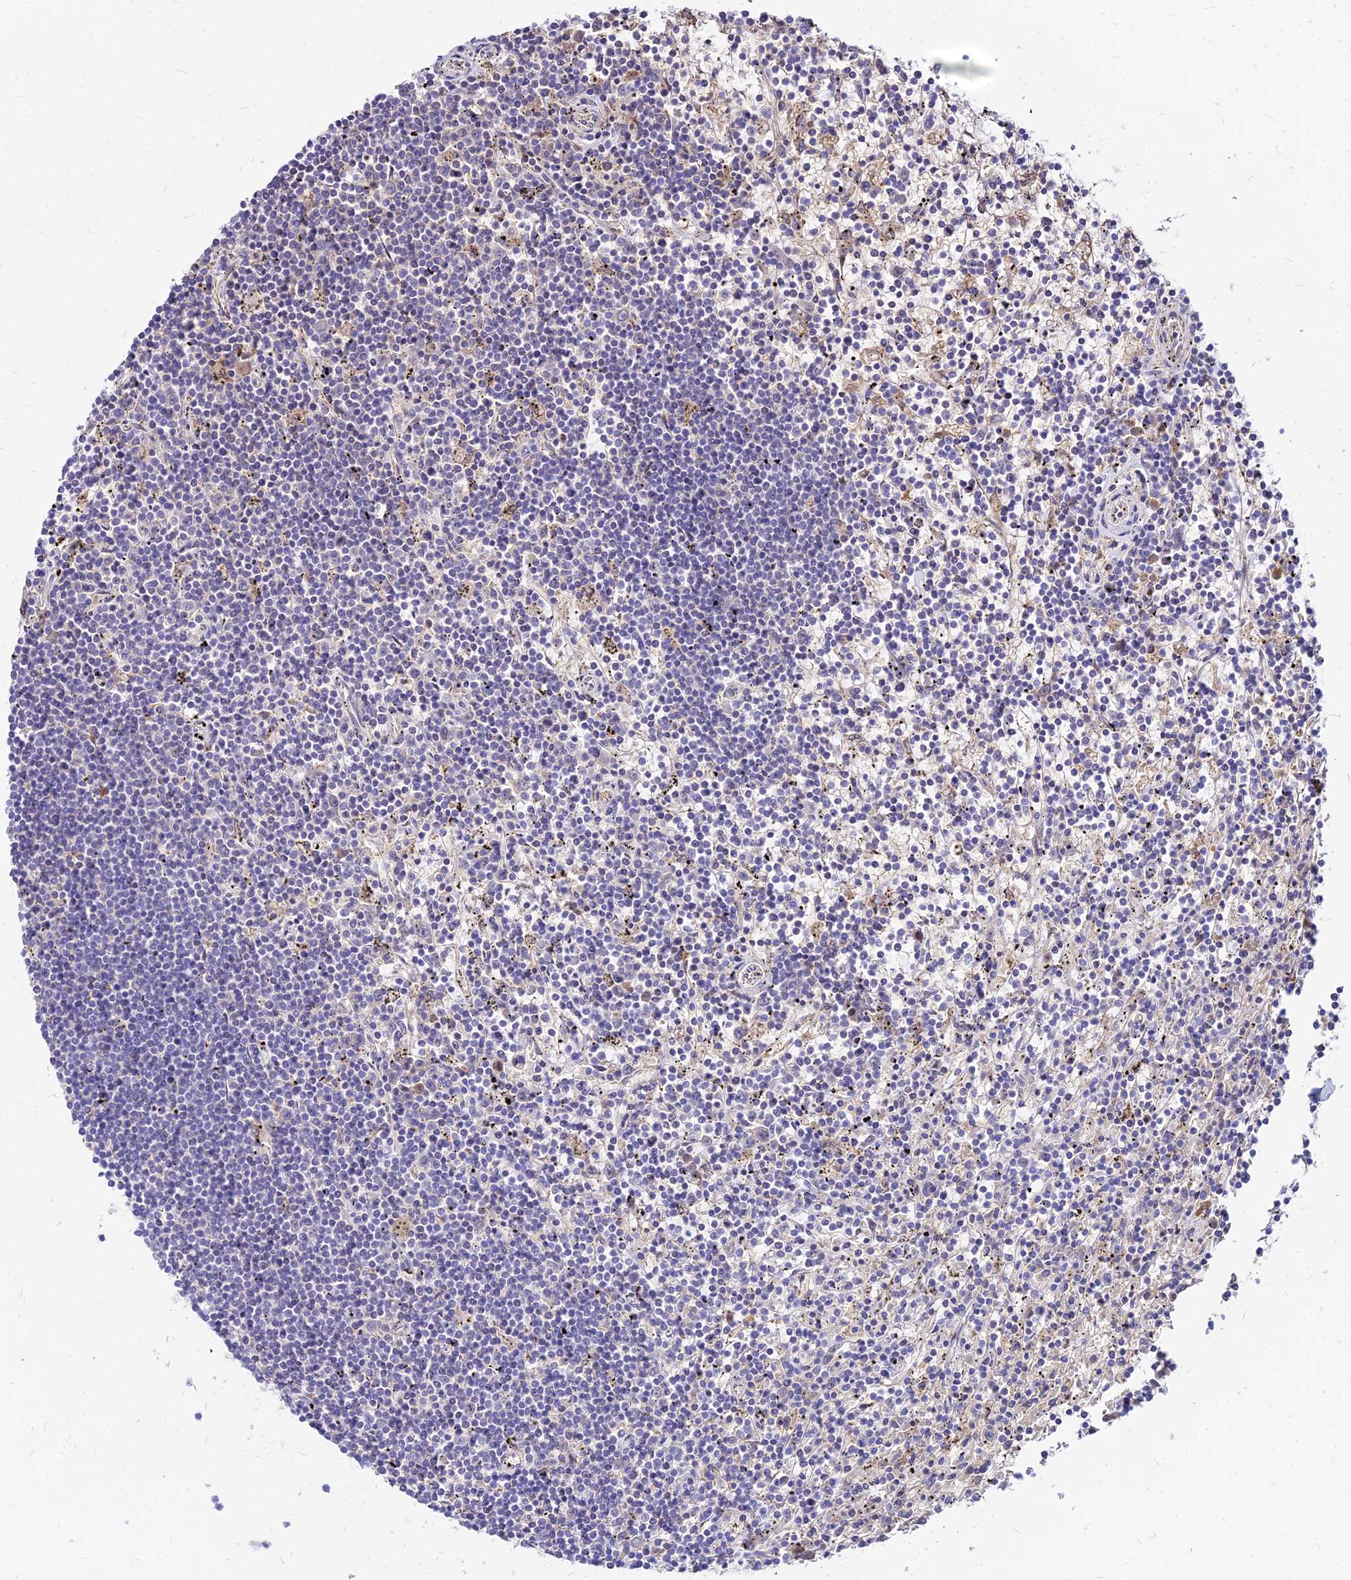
{"staining": {"intensity": "negative", "quantity": "none", "location": "none"}, "tissue": "lymphoma", "cell_type": "Tumor cells", "image_type": "cancer", "snomed": [{"axis": "morphology", "description": "Malignant lymphoma, non-Hodgkin's type, Low grade"}, {"axis": "topography", "description": "Spleen"}], "caption": "Micrograph shows no protein staining in tumor cells of low-grade malignant lymphoma, non-Hodgkin's type tissue.", "gene": "ACSM6", "patient": {"sex": "male", "age": 76}}